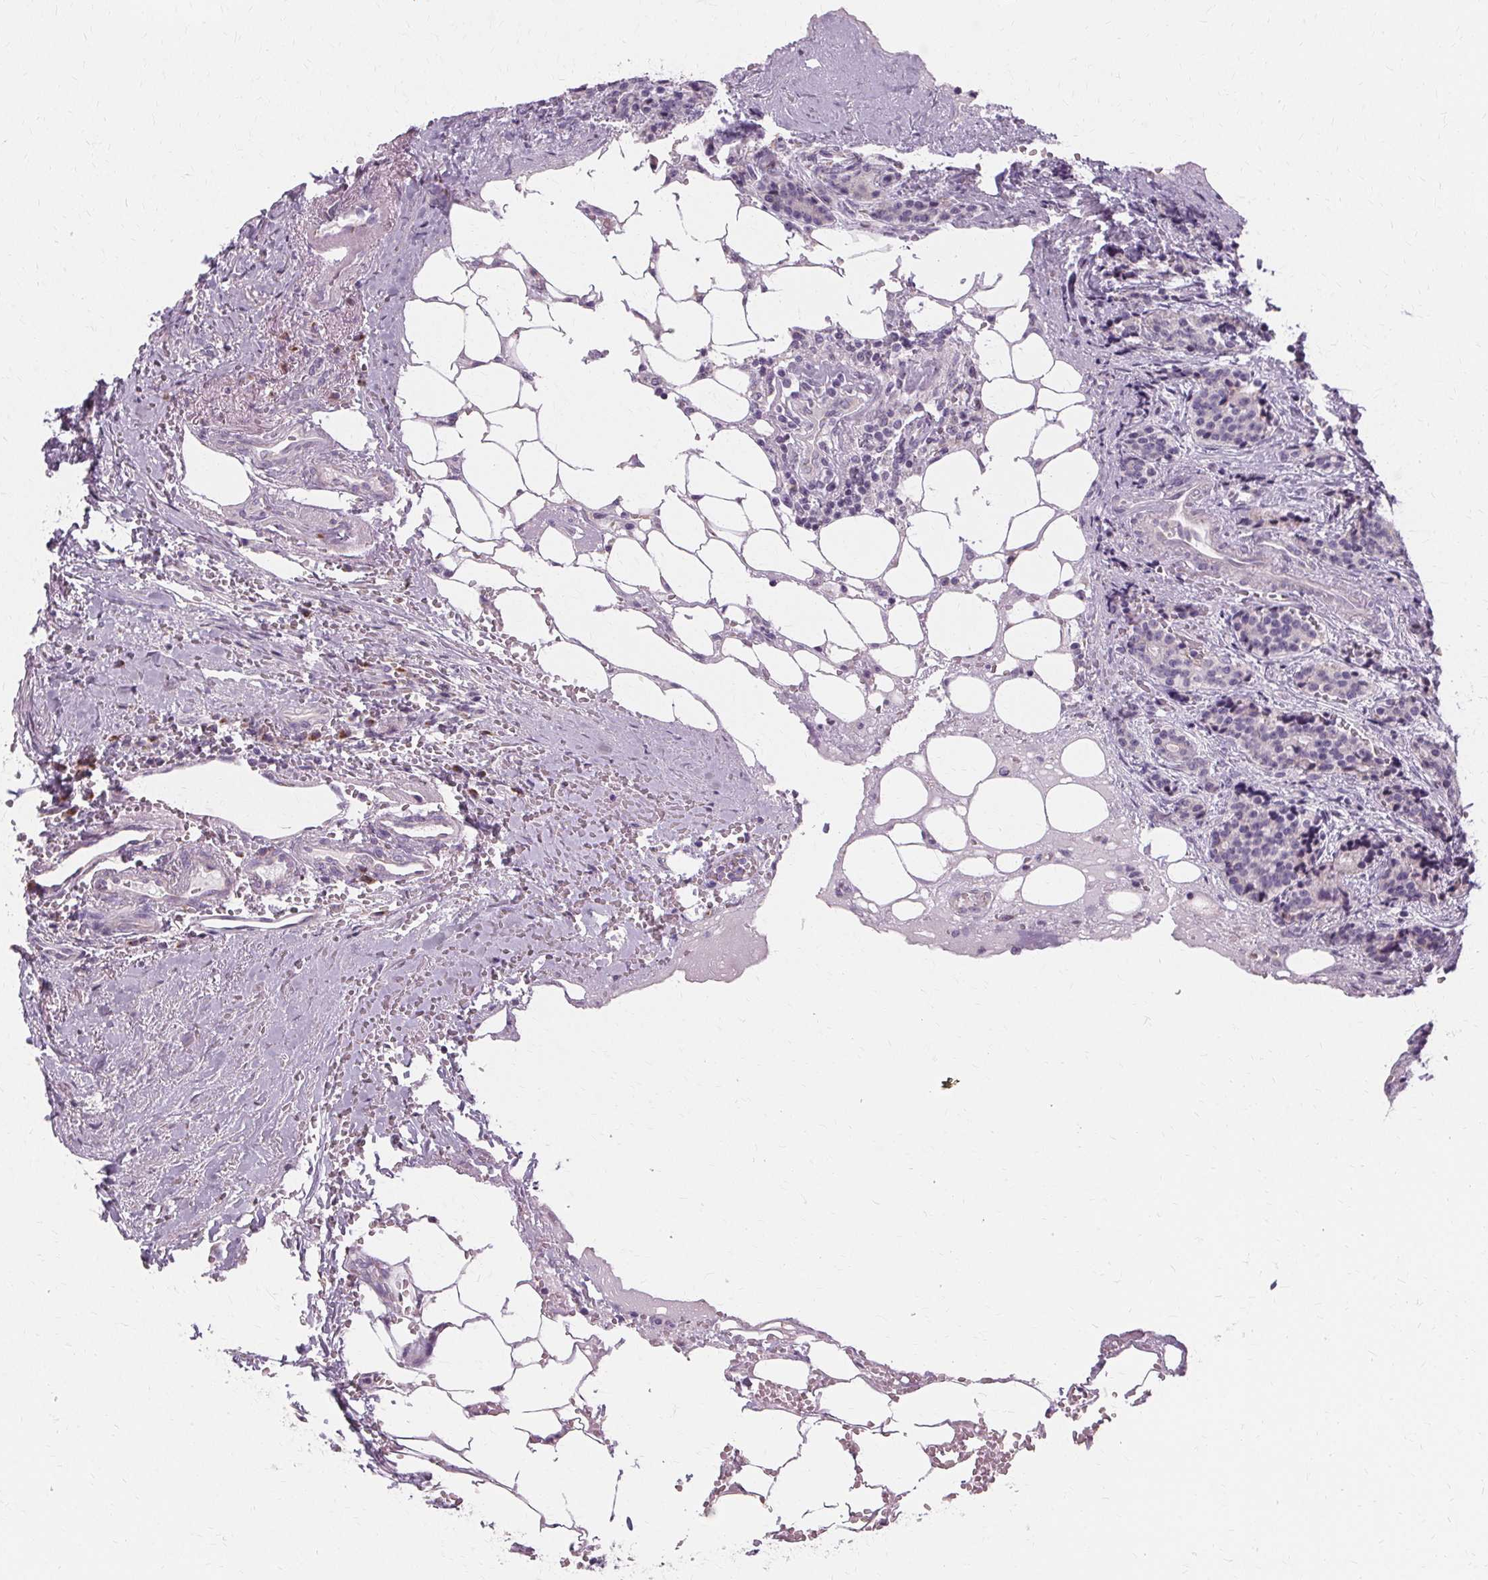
{"staining": {"intensity": "negative", "quantity": "none", "location": "none"}, "tissue": "carcinoid", "cell_type": "Tumor cells", "image_type": "cancer", "snomed": [{"axis": "morphology", "description": "Carcinoid, malignant, NOS"}, {"axis": "topography", "description": "Small intestine"}], "caption": "Carcinoid (malignant) was stained to show a protein in brown. There is no significant staining in tumor cells.", "gene": "FCRL3", "patient": {"sex": "female", "age": 73}}